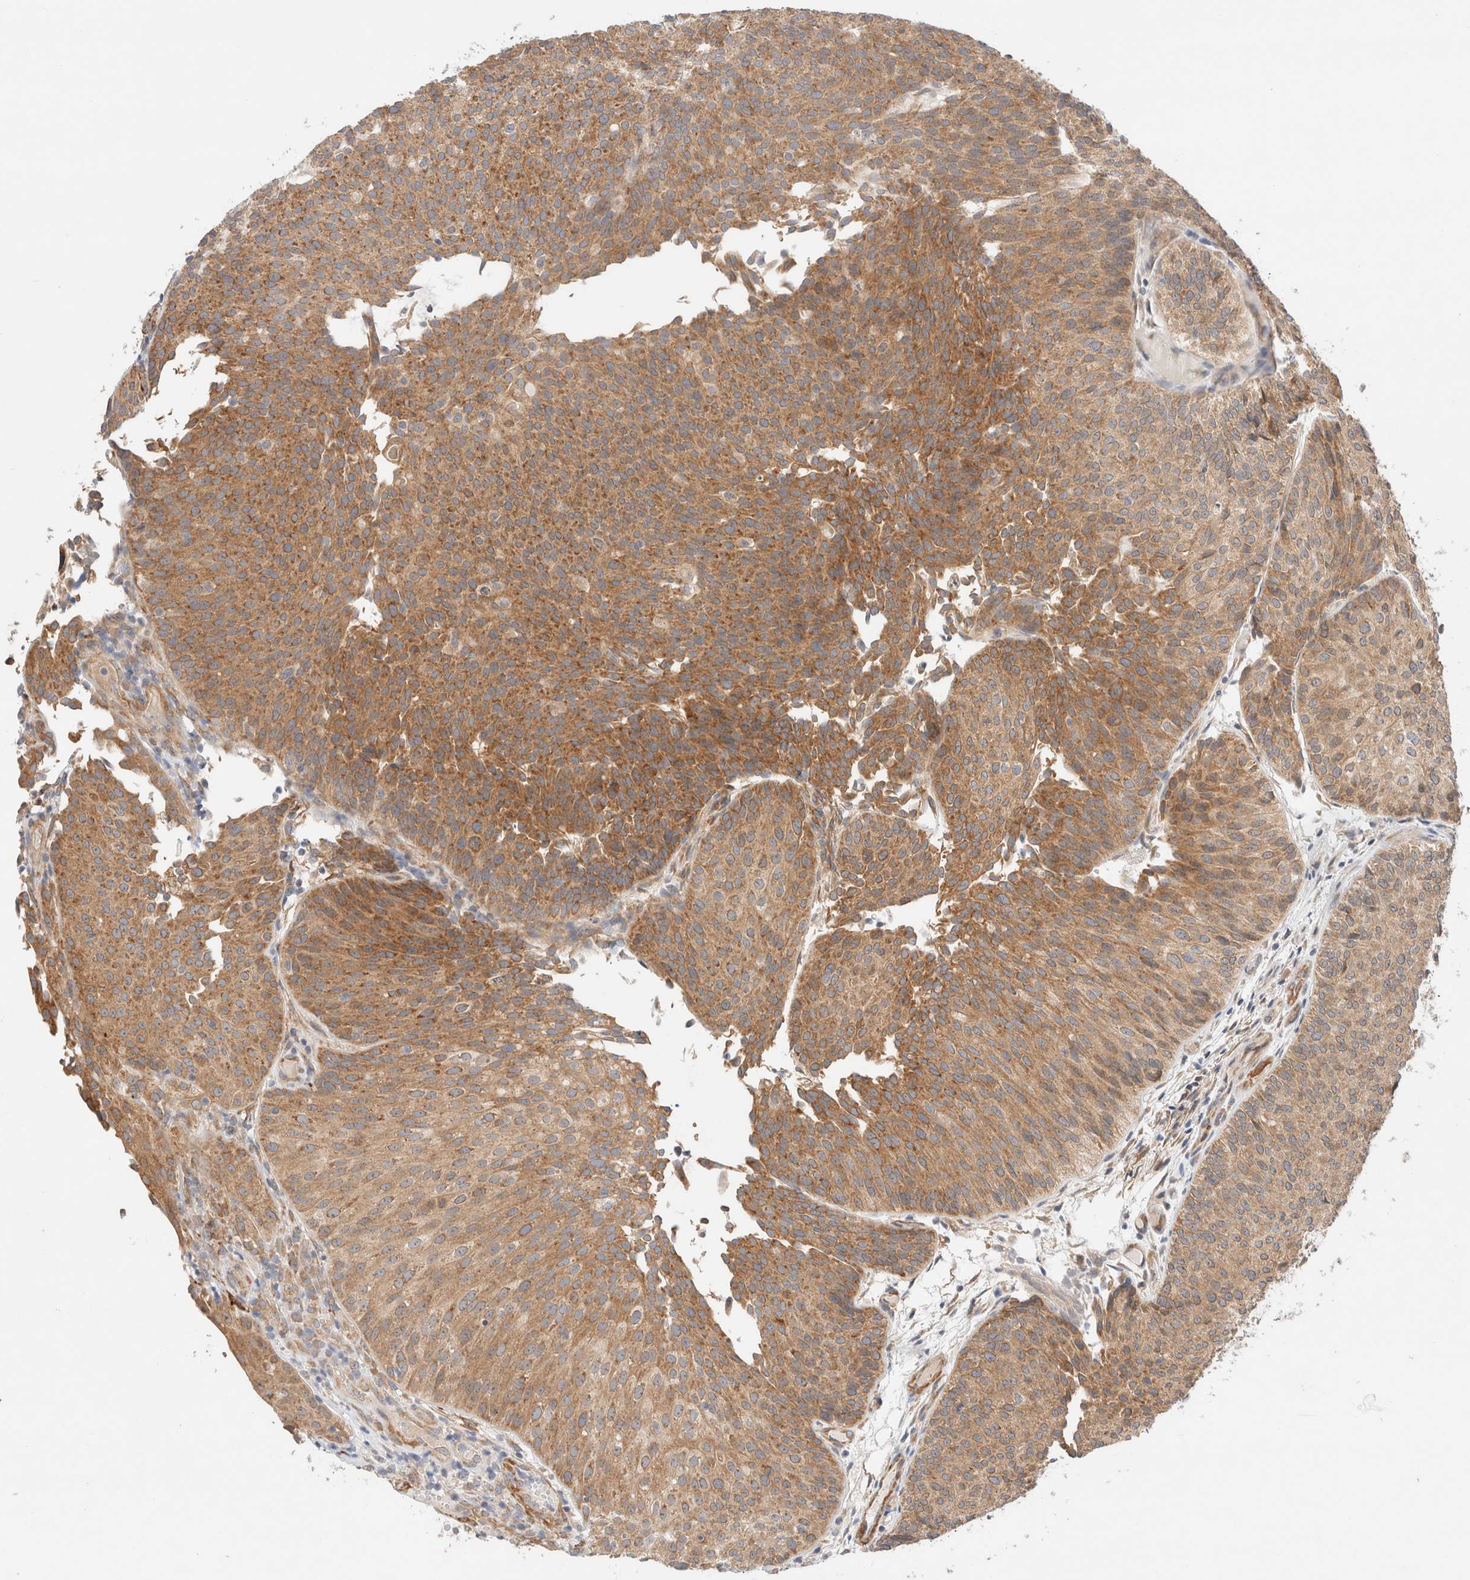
{"staining": {"intensity": "moderate", "quantity": ">75%", "location": "cytoplasmic/membranous"}, "tissue": "urothelial cancer", "cell_type": "Tumor cells", "image_type": "cancer", "snomed": [{"axis": "morphology", "description": "Urothelial carcinoma, Low grade"}, {"axis": "topography", "description": "Urinary bladder"}], "caption": "This image displays IHC staining of low-grade urothelial carcinoma, with medium moderate cytoplasmic/membranous positivity in about >75% of tumor cells.", "gene": "RRP15", "patient": {"sex": "male", "age": 86}}